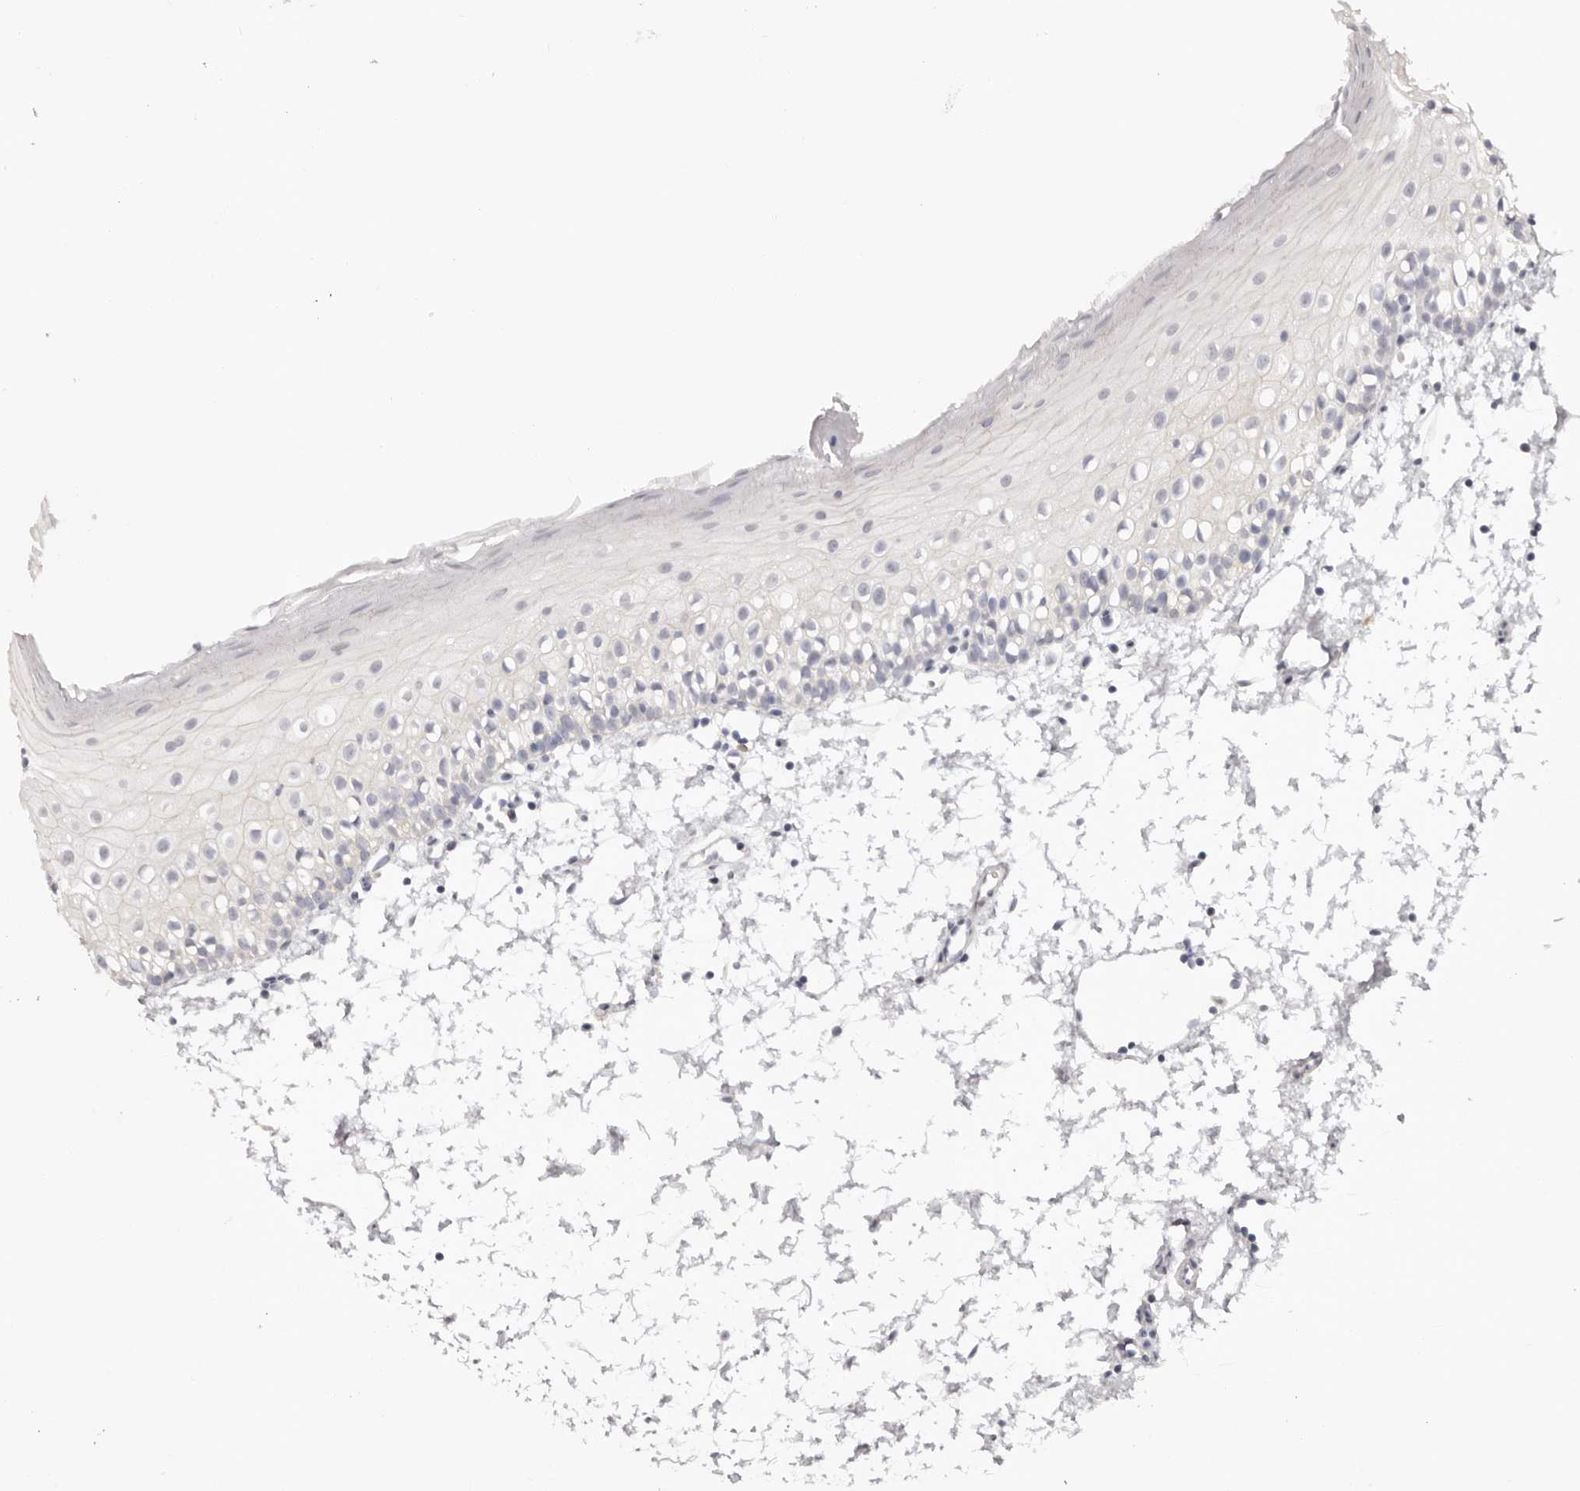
{"staining": {"intensity": "negative", "quantity": "none", "location": "none"}, "tissue": "oral mucosa", "cell_type": "Squamous epithelial cells", "image_type": "normal", "snomed": [{"axis": "morphology", "description": "Normal tissue, NOS"}, {"axis": "topography", "description": "Oral tissue"}], "caption": "The IHC image has no significant expression in squamous epithelial cells of oral mucosa.", "gene": "PCDHB6", "patient": {"sex": "male", "age": 28}}